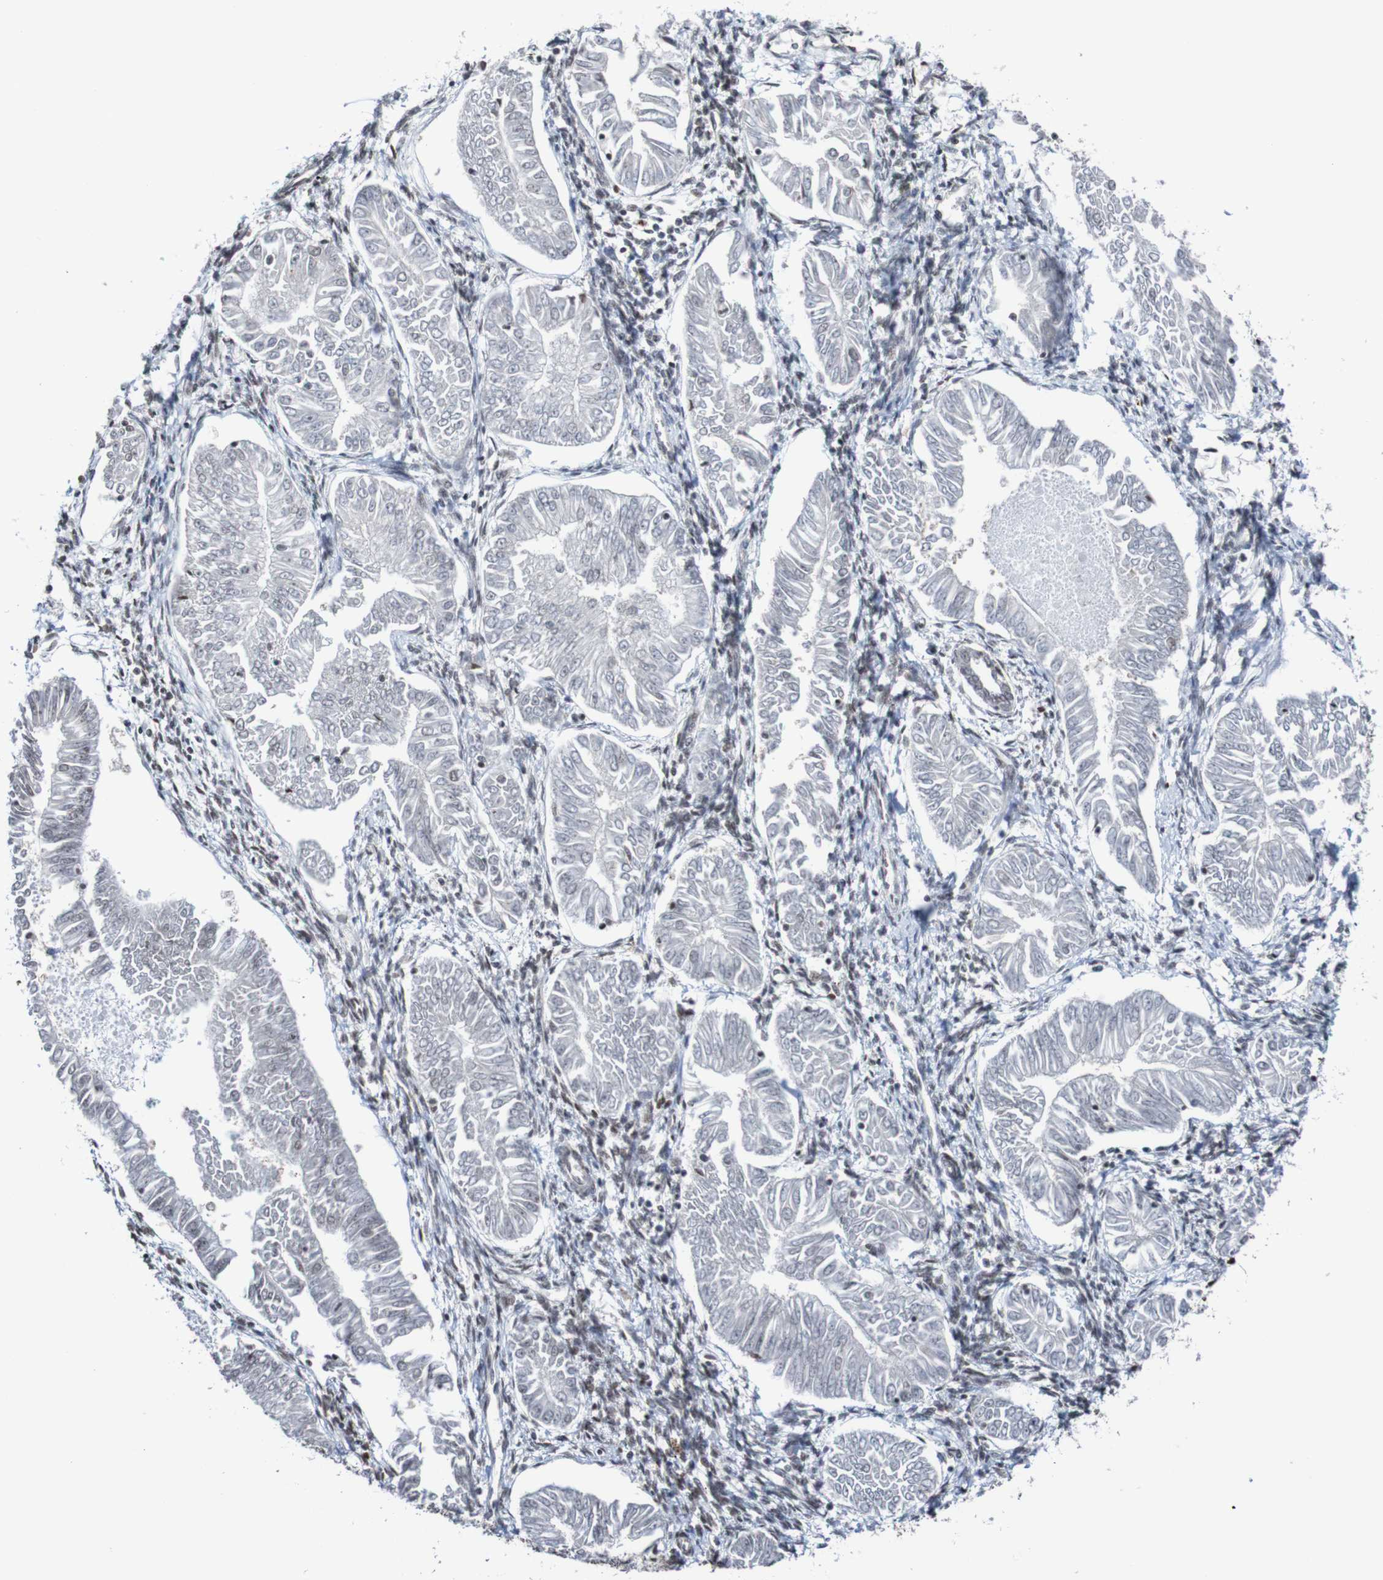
{"staining": {"intensity": "negative", "quantity": "none", "location": "none"}, "tissue": "endometrial cancer", "cell_type": "Tumor cells", "image_type": "cancer", "snomed": [{"axis": "morphology", "description": "Adenocarcinoma, NOS"}, {"axis": "topography", "description": "Endometrium"}], "caption": "Immunohistochemical staining of human endometrial cancer displays no significant expression in tumor cells.", "gene": "CDC5L", "patient": {"sex": "female", "age": 53}}